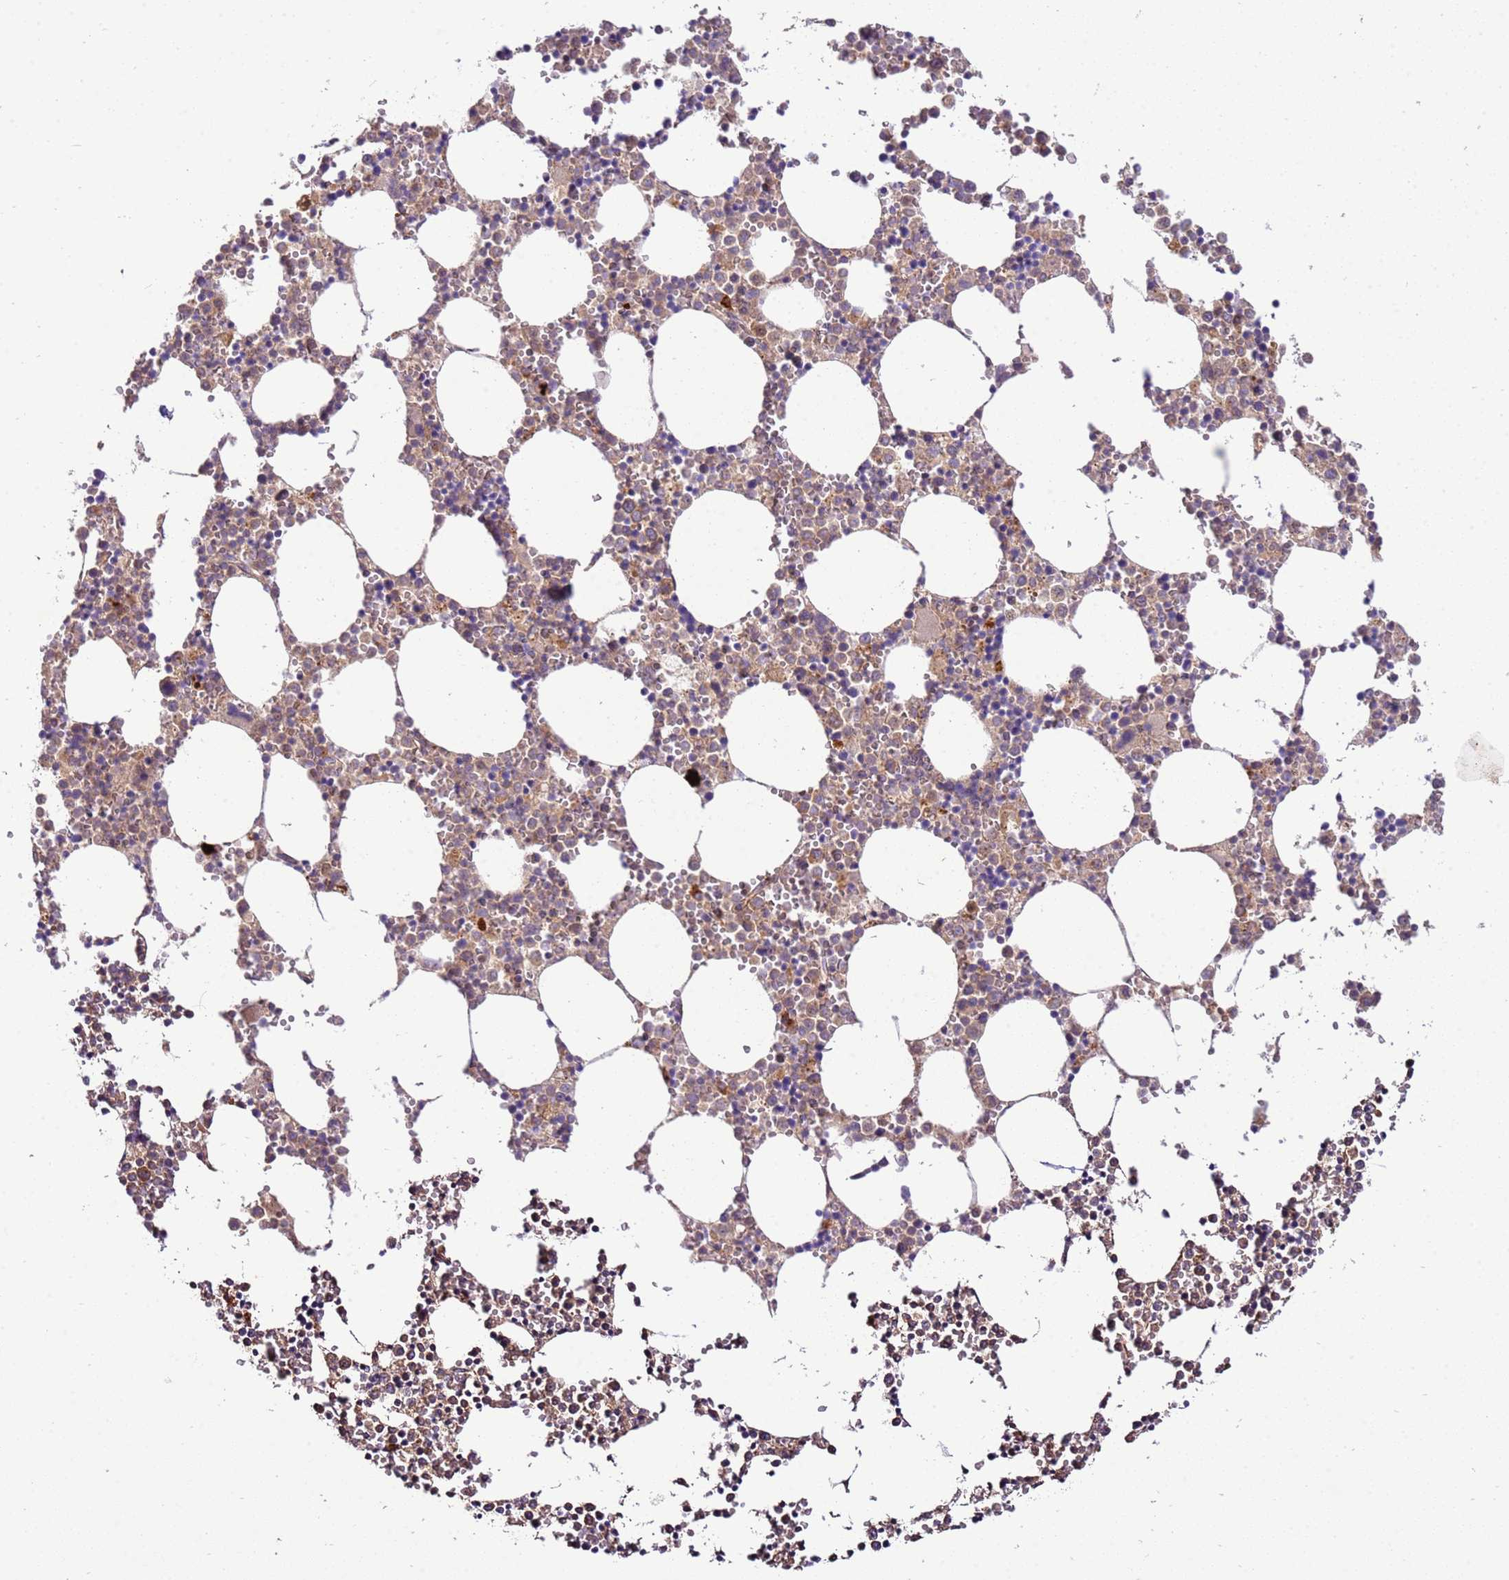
{"staining": {"intensity": "weak", "quantity": "<25%", "location": "cytoplasmic/membranous"}, "tissue": "bone marrow", "cell_type": "Hematopoietic cells", "image_type": "normal", "snomed": [{"axis": "morphology", "description": "Normal tissue, NOS"}, {"axis": "topography", "description": "Bone marrow"}], "caption": "Immunohistochemistry of unremarkable bone marrow exhibits no staining in hematopoietic cells. The staining was performed using DAB to visualize the protein expression in brown, while the nuclei were stained in blue with hematoxylin (Magnification: 20x).", "gene": "ZNF624", "patient": {"sex": "female", "age": 64}}